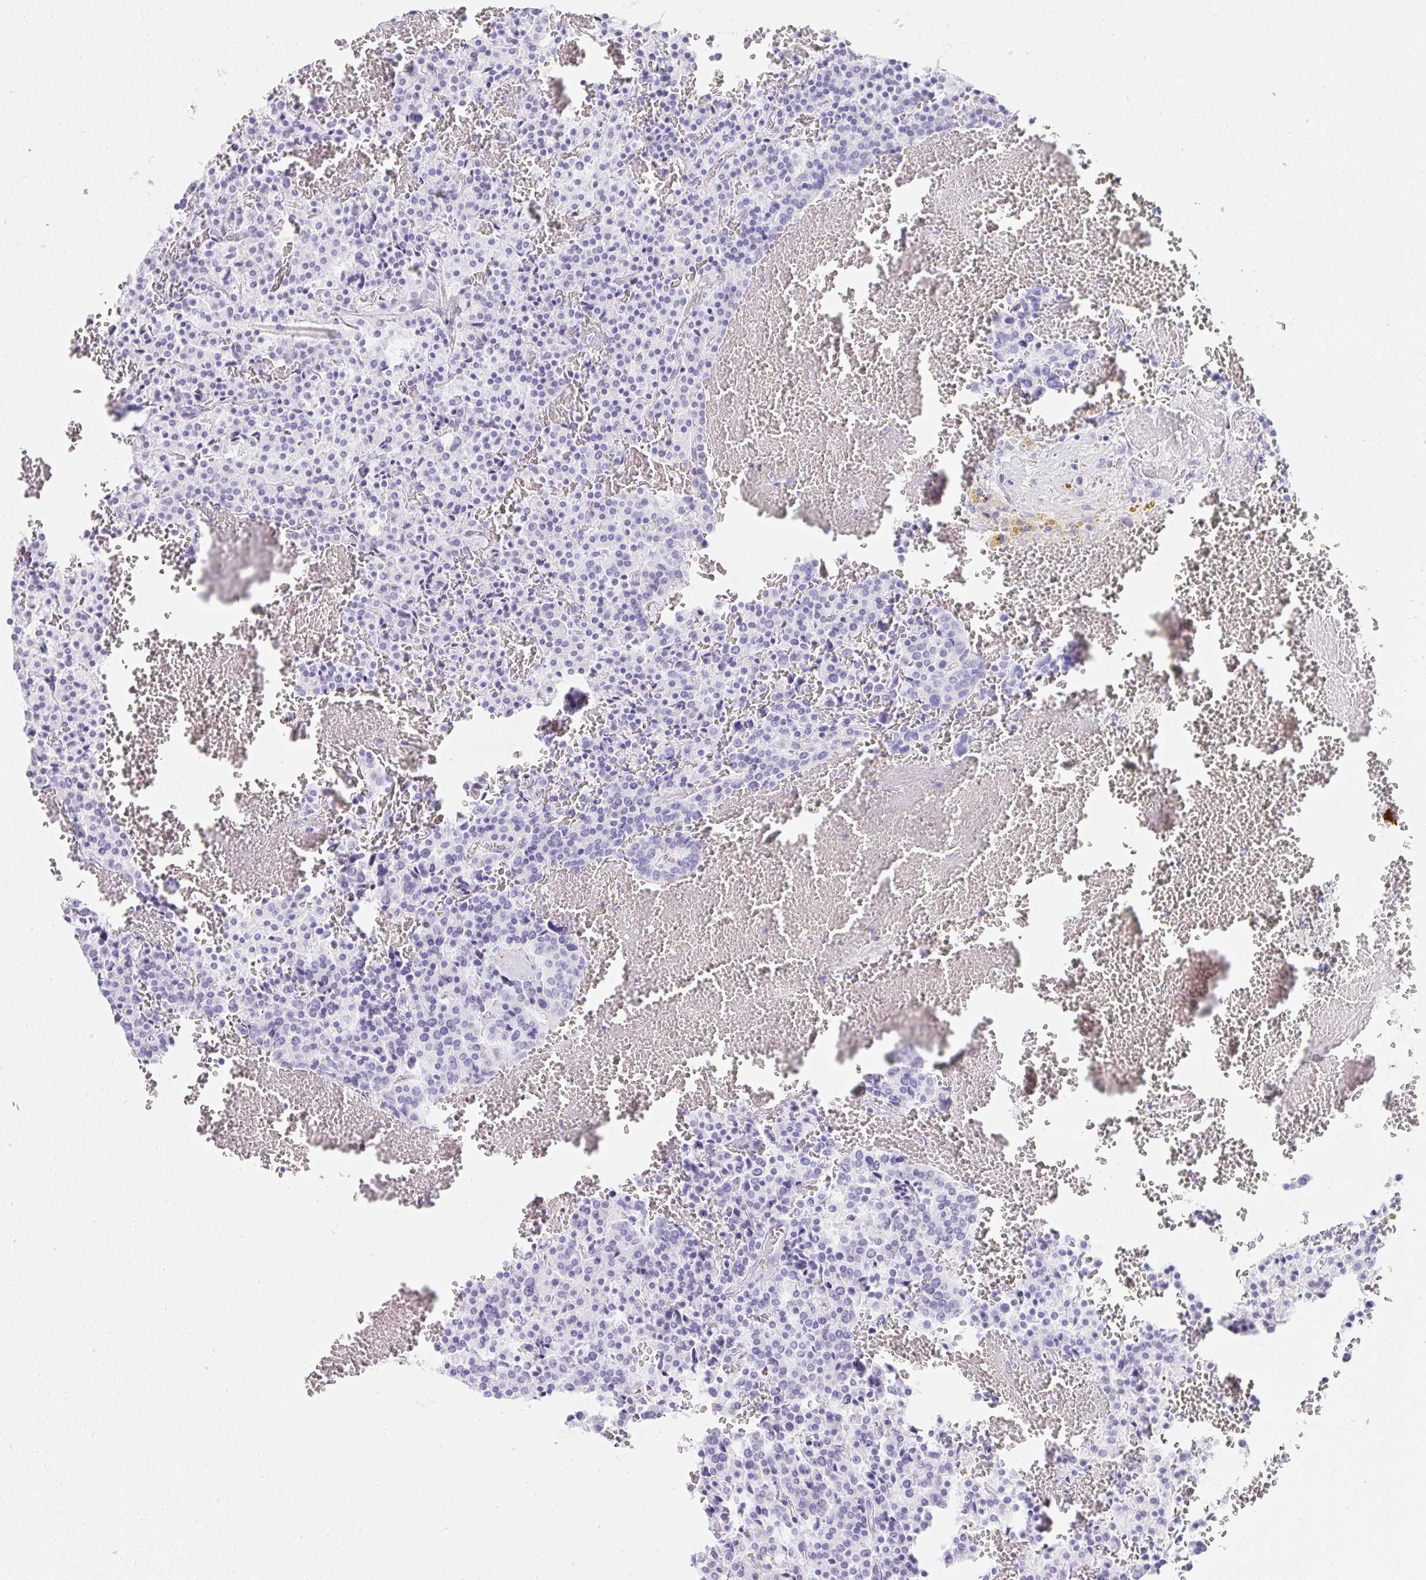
{"staining": {"intensity": "negative", "quantity": "none", "location": "none"}, "tissue": "carcinoid", "cell_type": "Tumor cells", "image_type": "cancer", "snomed": [{"axis": "morphology", "description": "Carcinoid, malignant, NOS"}, {"axis": "topography", "description": "Lung"}], "caption": "Immunohistochemistry of human carcinoid displays no positivity in tumor cells.", "gene": "CDADC1", "patient": {"sex": "male", "age": 70}}